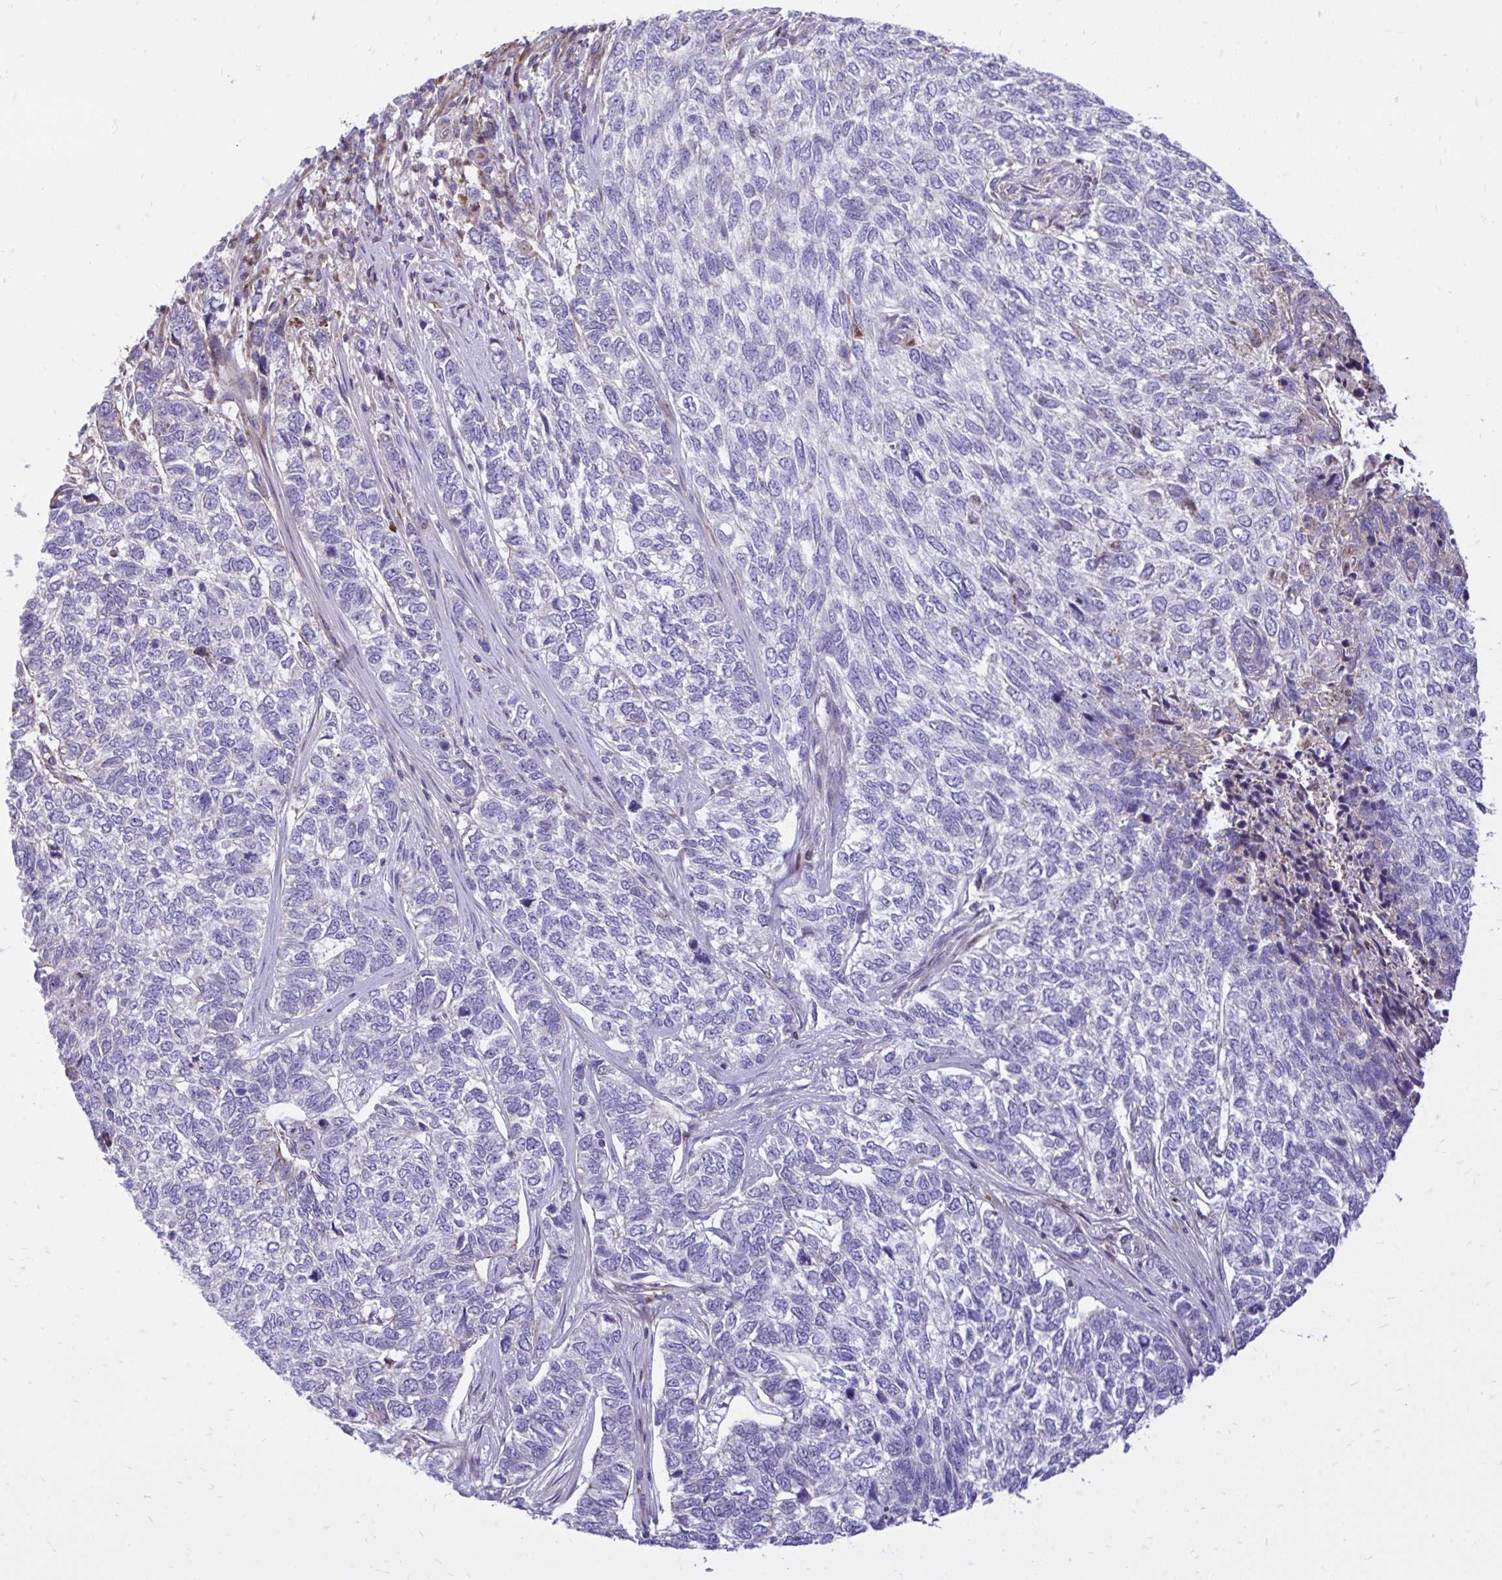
{"staining": {"intensity": "negative", "quantity": "none", "location": "none"}, "tissue": "skin cancer", "cell_type": "Tumor cells", "image_type": "cancer", "snomed": [{"axis": "morphology", "description": "Basal cell carcinoma"}, {"axis": "topography", "description": "Skin"}], "caption": "Tumor cells show no significant positivity in skin cancer (basal cell carcinoma).", "gene": "ATP13A2", "patient": {"sex": "female", "age": 65}}